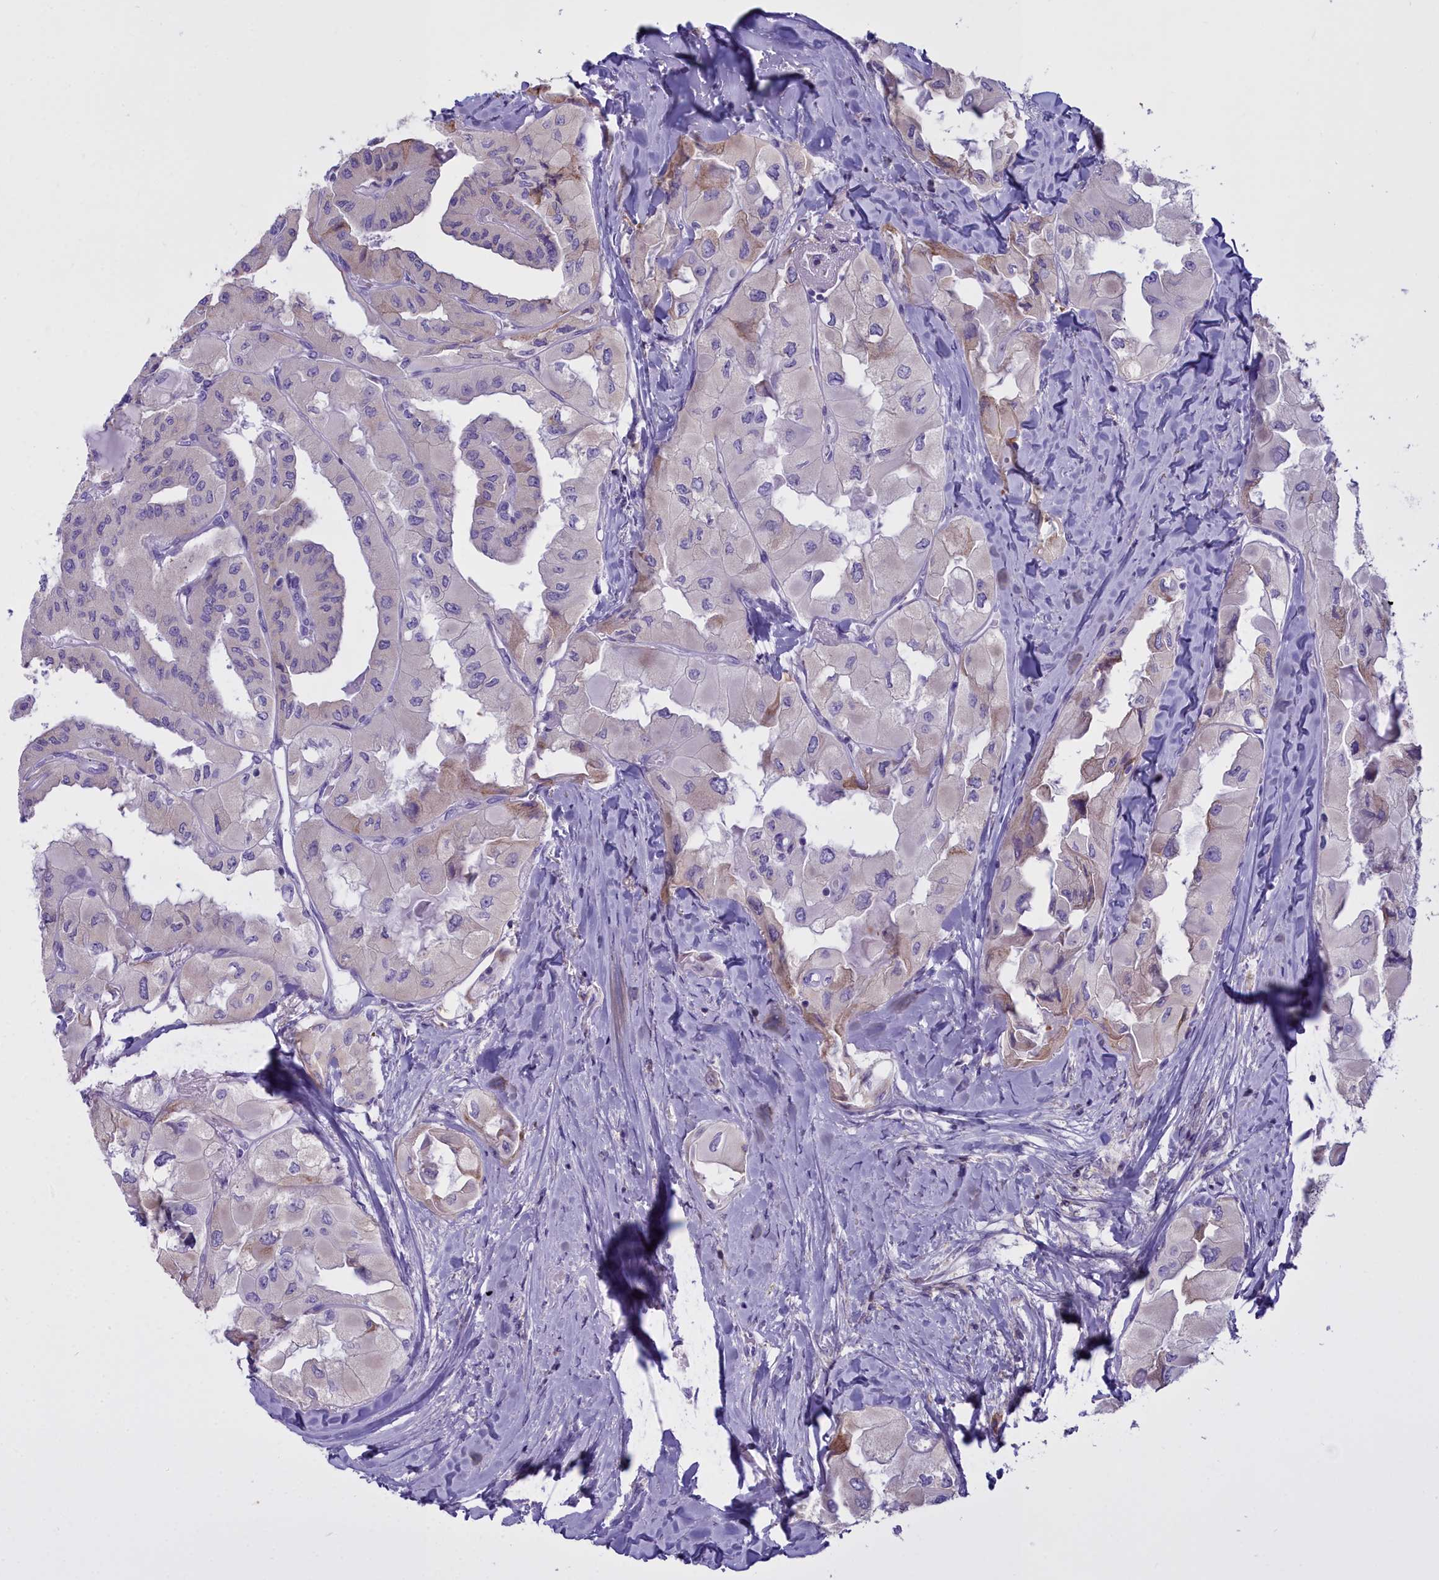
{"staining": {"intensity": "moderate", "quantity": "<25%", "location": "cytoplasmic/membranous"}, "tissue": "thyroid cancer", "cell_type": "Tumor cells", "image_type": "cancer", "snomed": [{"axis": "morphology", "description": "Normal tissue, NOS"}, {"axis": "morphology", "description": "Papillary adenocarcinoma, NOS"}, {"axis": "topography", "description": "Thyroid gland"}], "caption": "Thyroid cancer (papillary adenocarcinoma) was stained to show a protein in brown. There is low levels of moderate cytoplasmic/membranous expression in approximately <25% of tumor cells. (DAB IHC with brightfield microscopy, high magnification).", "gene": "CD5", "patient": {"sex": "female", "age": 59}}